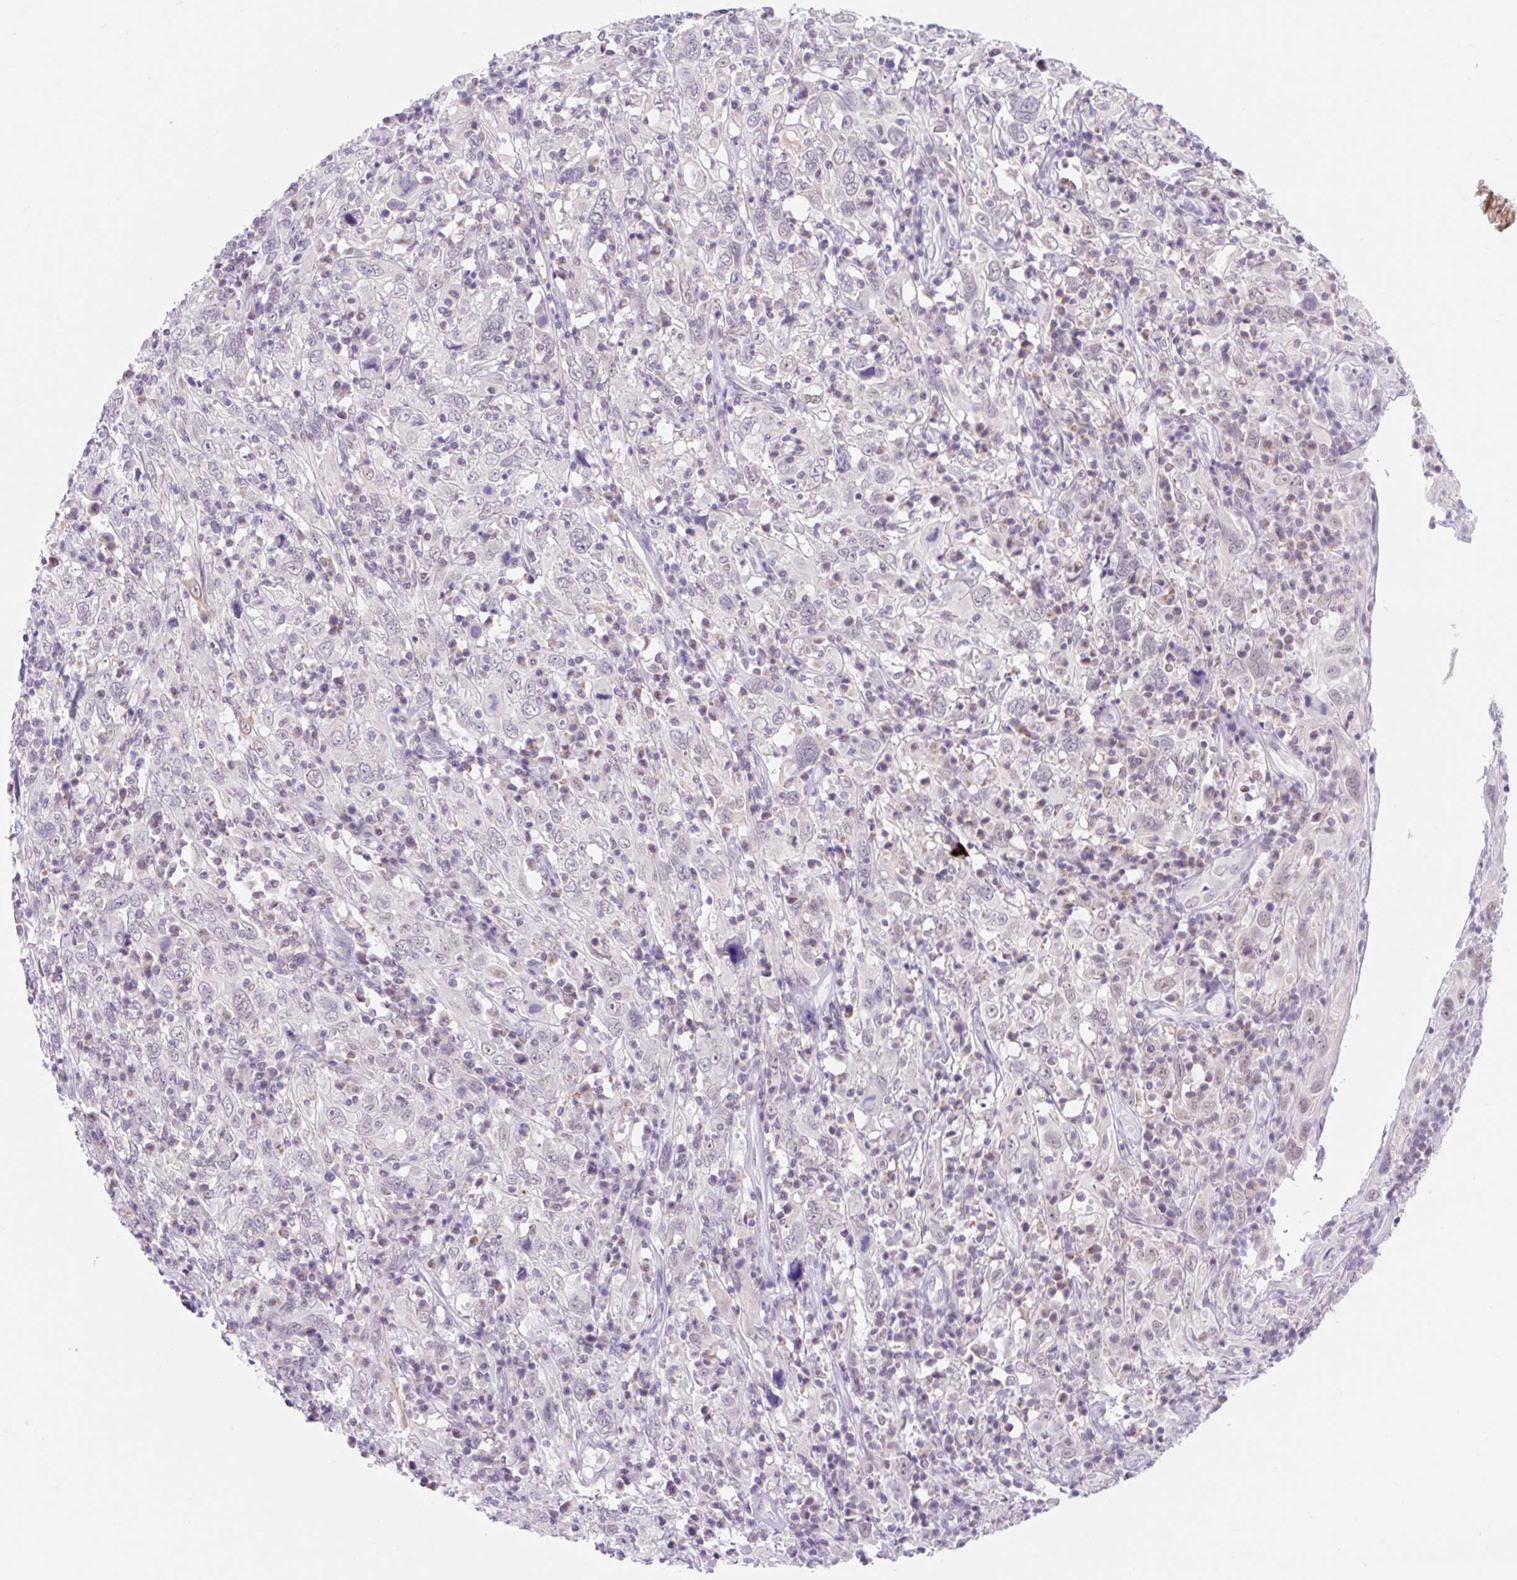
{"staining": {"intensity": "negative", "quantity": "none", "location": "none"}, "tissue": "cervical cancer", "cell_type": "Tumor cells", "image_type": "cancer", "snomed": [{"axis": "morphology", "description": "Squamous cell carcinoma, NOS"}, {"axis": "topography", "description": "Cervix"}], "caption": "There is no significant positivity in tumor cells of cervical cancer.", "gene": "ITPK1", "patient": {"sex": "female", "age": 46}}